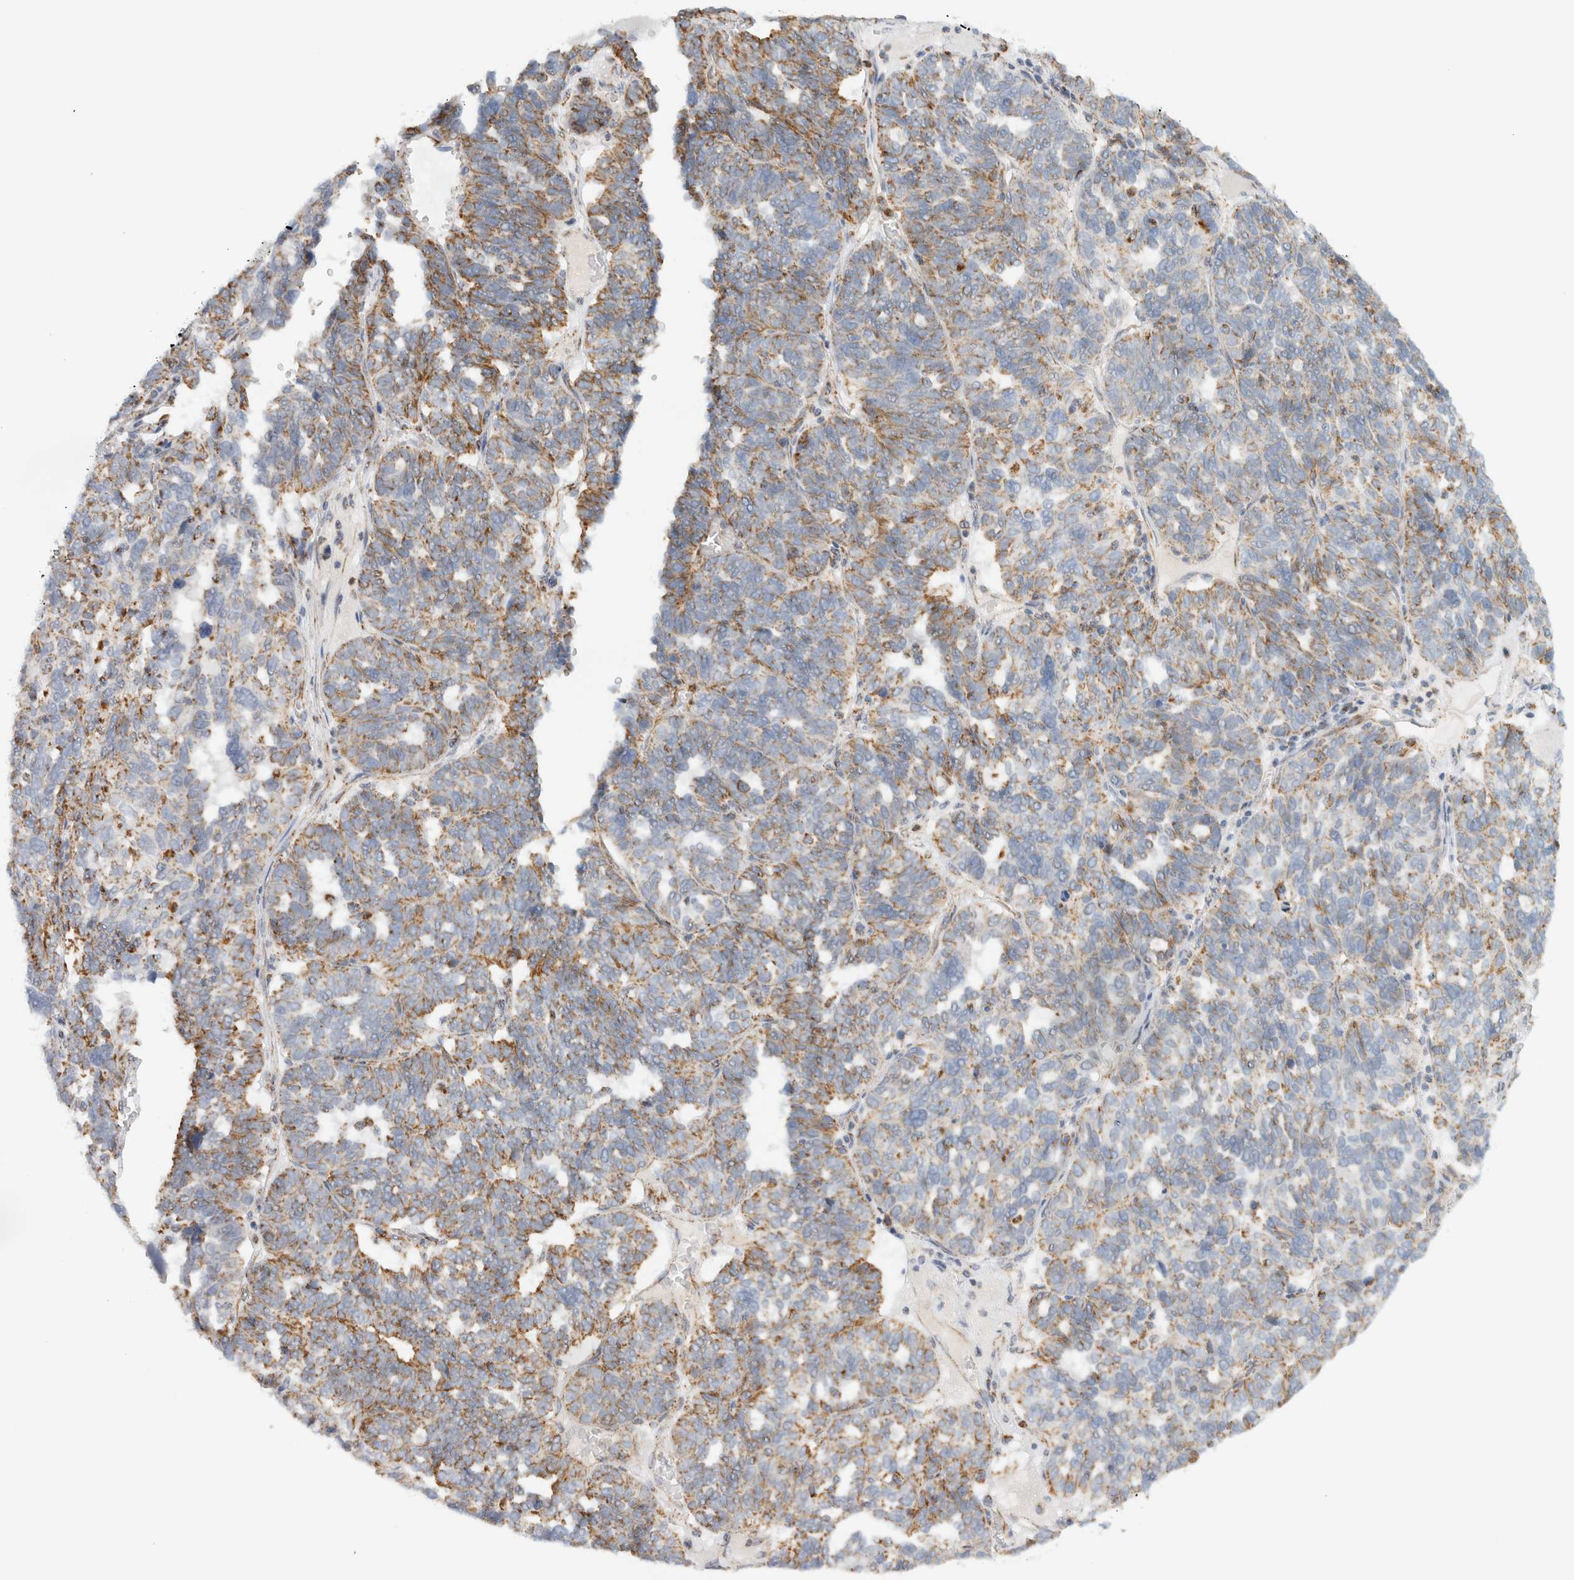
{"staining": {"intensity": "moderate", "quantity": "25%-75%", "location": "cytoplasmic/membranous"}, "tissue": "ovarian cancer", "cell_type": "Tumor cells", "image_type": "cancer", "snomed": [{"axis": "morphology", "description": "Cystadenocarcinoma, serous, NOS"}, {"axis": "topography", "description": "Ovary"}], "caption": "IHC micrograph of ovarian cancer stained for a protein (brown), which demonstrates medium levels of moderate cytoplasmic/membranous staining in about 25%-75% of tumor cells.", "gene": "KIFAP3", "patient": {"sex": "female", "age": 59}}